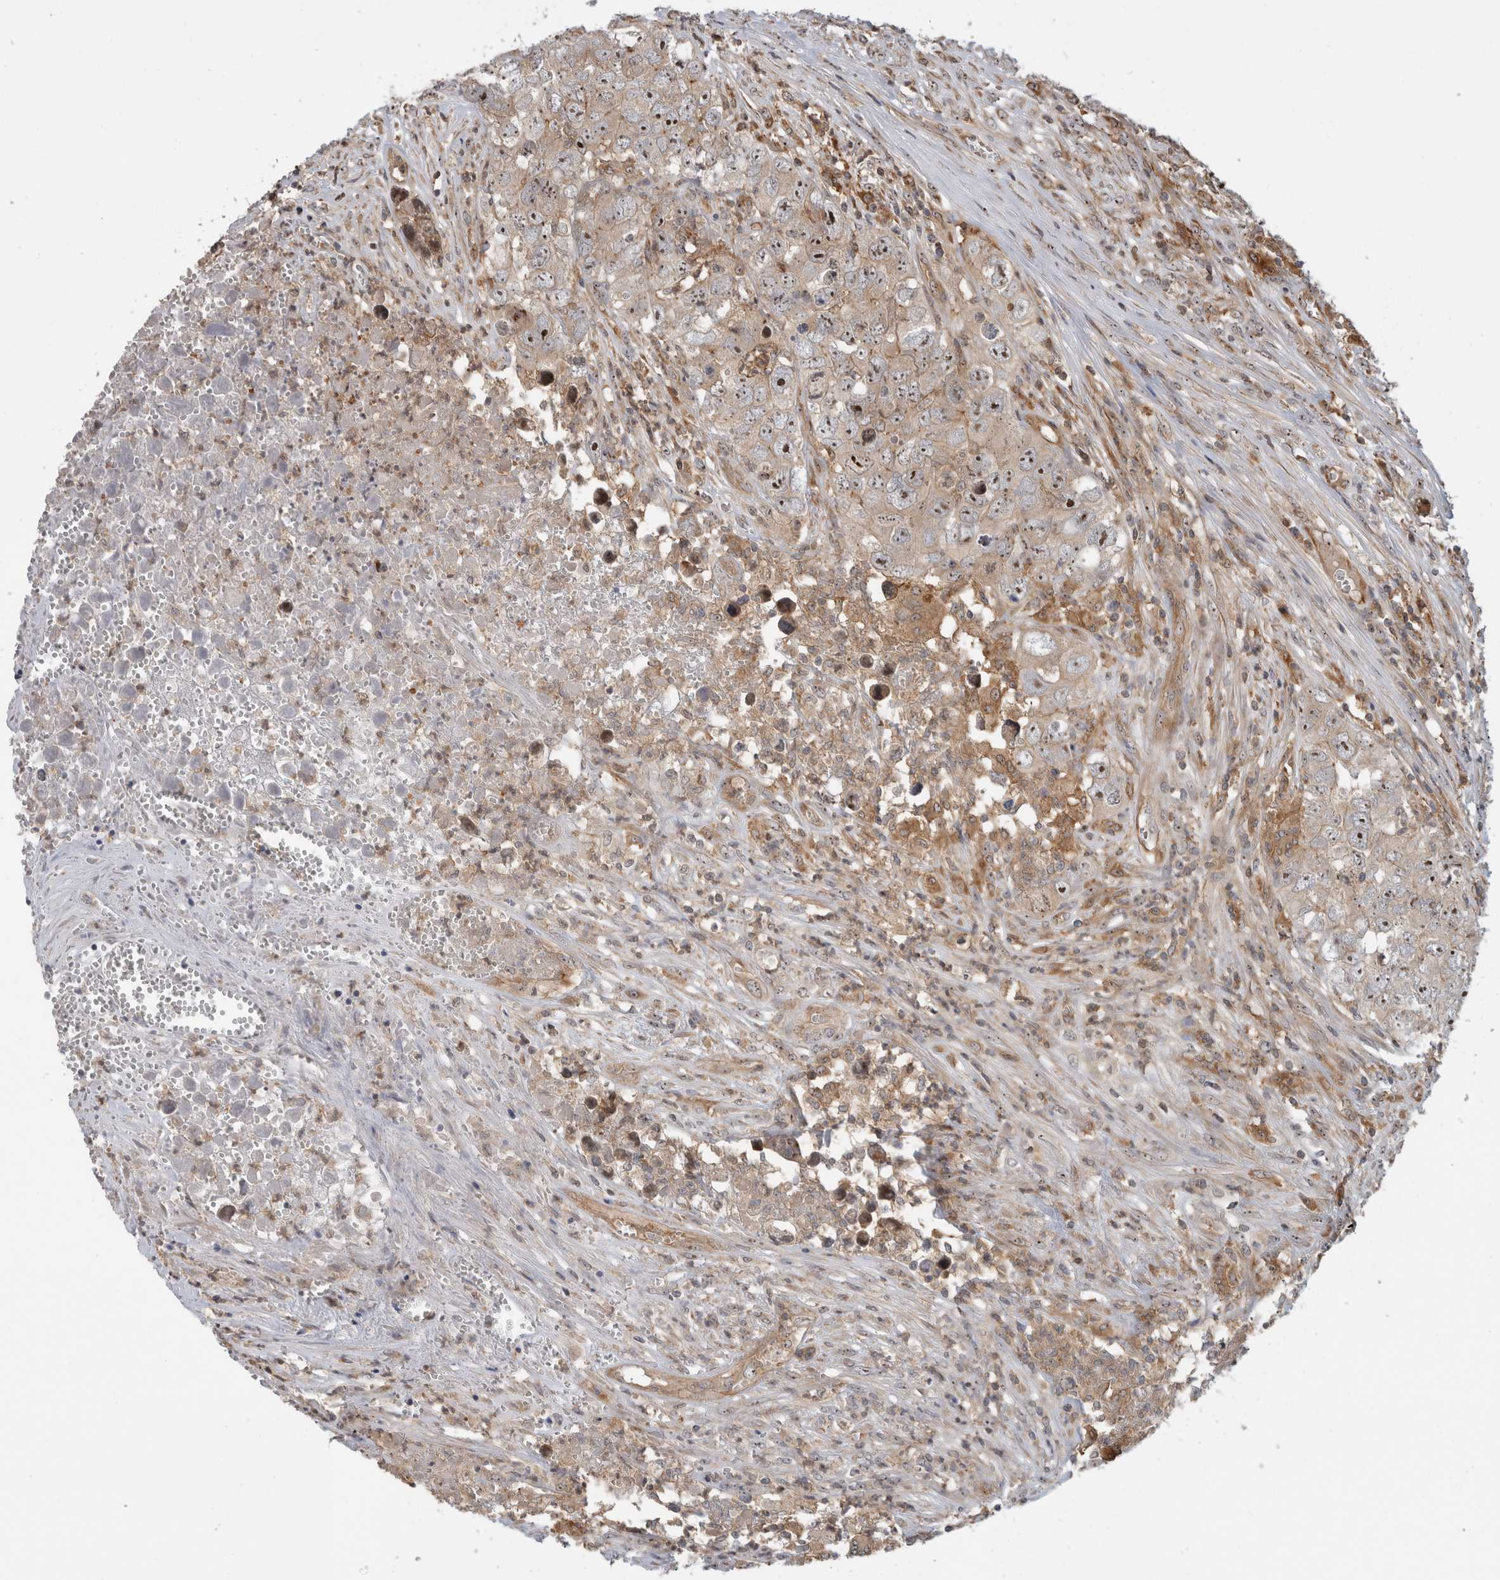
{"staining": {"intensity": "moderate", "quantity": ">75%", "location": "cytoplasmic/membranous,nuclear"}, "tissue": "testis cancer", "cell_type": "Tumor cells", "image_type": "cancer", "snomed": [{"axis": "morphology", "description": "Seminoma, NOS"}, {"axis": "morphology", "description": "Carcinoma, Embryonal, NOS"}, {"axis": "topography", "description": "Testis"}], "caption": "Testis cancer stained with DAB (3,3'-diaminobenzidine) immunohistochemistry reveals medium levels of moderate cytoplasmic/membranous and nuclear positivity in approximately >75% of tumor cells.", "gene": "WASF2", "patient": {"sex": "male", "age": 43}}